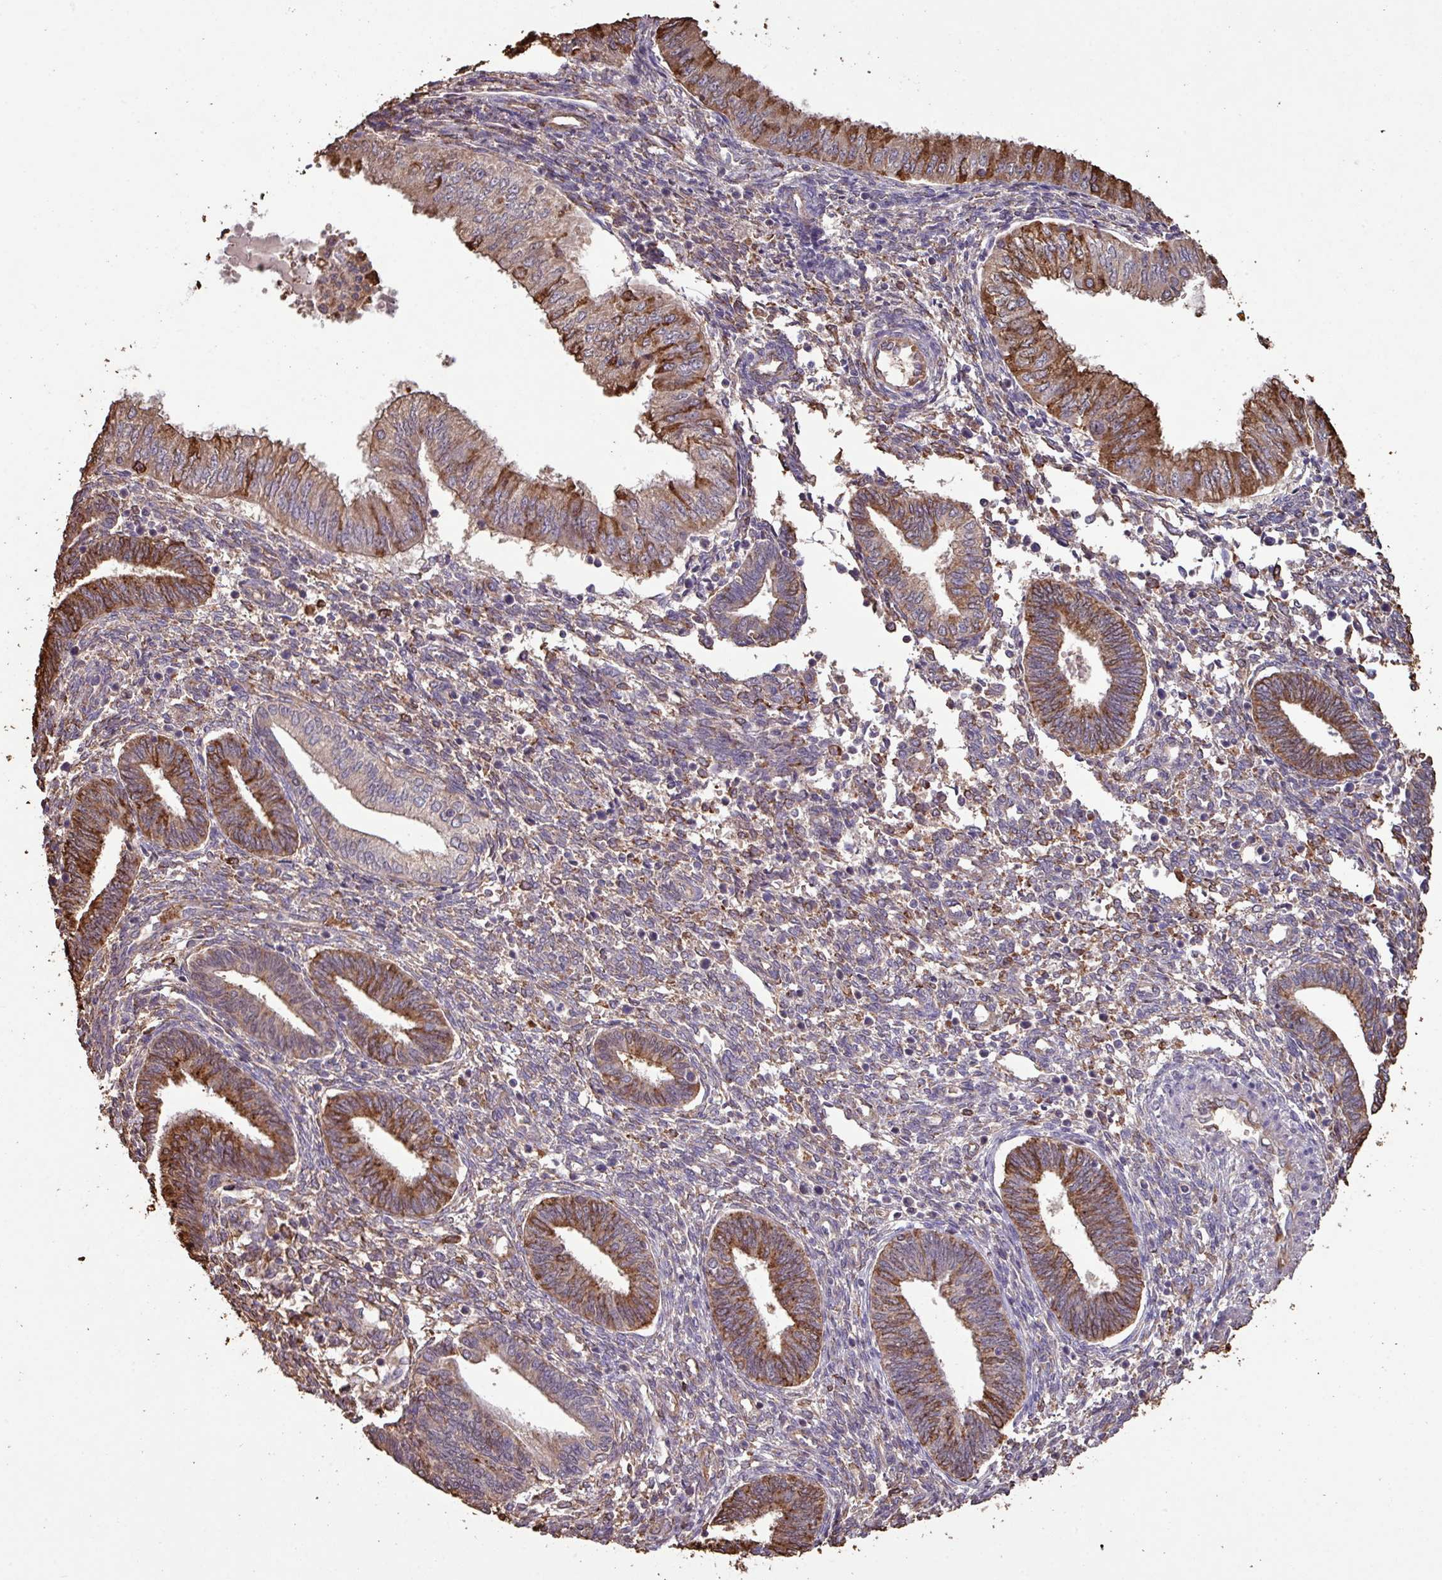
{"staining": {"intensity": "strong", "quantity": "25%-75%", "location": "cytoplasmic/membranous"}, "tissue": "endometrial cancer", "cell_type": "Tumor cells", "image_type": "cancer", "snomed": [{"axis": "morphology", "description": "Normal tissue, NOS"}, {"axis": "morphology", "description": "Adenocarcinoma, NOS"}, {"axis": "topography", "description": "Endometrium"}], "caption": "Immunohistochemistry (IHC) photomicrograph of human adenocarcinoma (endometrial) stained for a protein (brown), which reveals high levels of strong cytoplasmic/membranous staining in approximately 25%-75% of tumor cells.", "gene": "CAMK2B", "patient": {"sex": "female", "age": 53}}